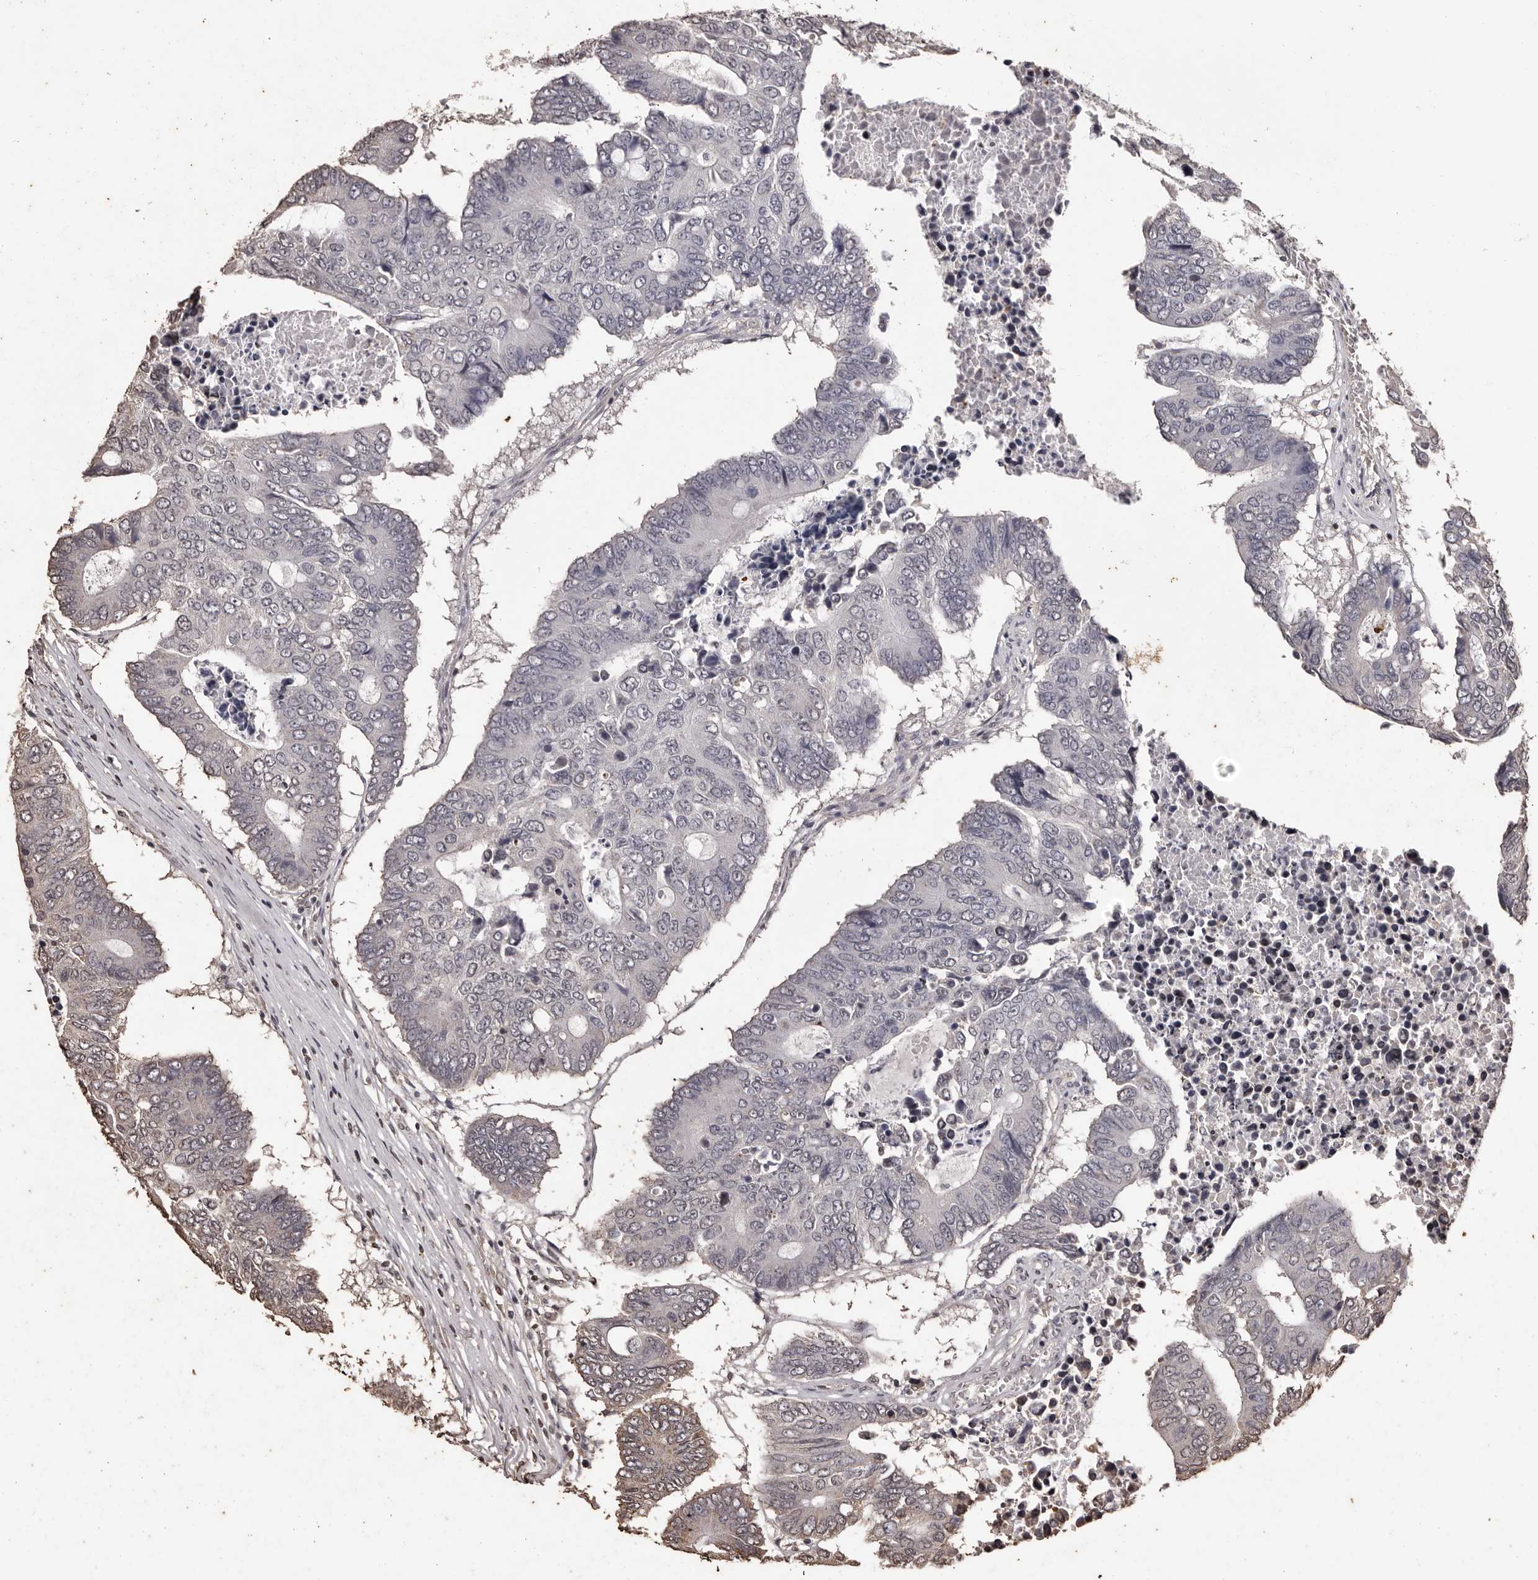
{"staining": {"intensity": "negative", "quantity": "none", "location": "none"}, "tissue": "colorectal cancer", "cell_type": "Tumor cells", "image_type": "cancer", "snomed": [{"axis": "morphology", "description": "Adenocarcinoma, NOS"}, {"axis": "topography", "description": "Colon"}], "caption": "Immunohistochemistry histopathology image of human colorectal cancer (adenocarcinoma) stained for a protein (brown), which displays no positivity in tumor cells.", "gene": "NAV1", "patient": {"sex": "male", "age": 87}}